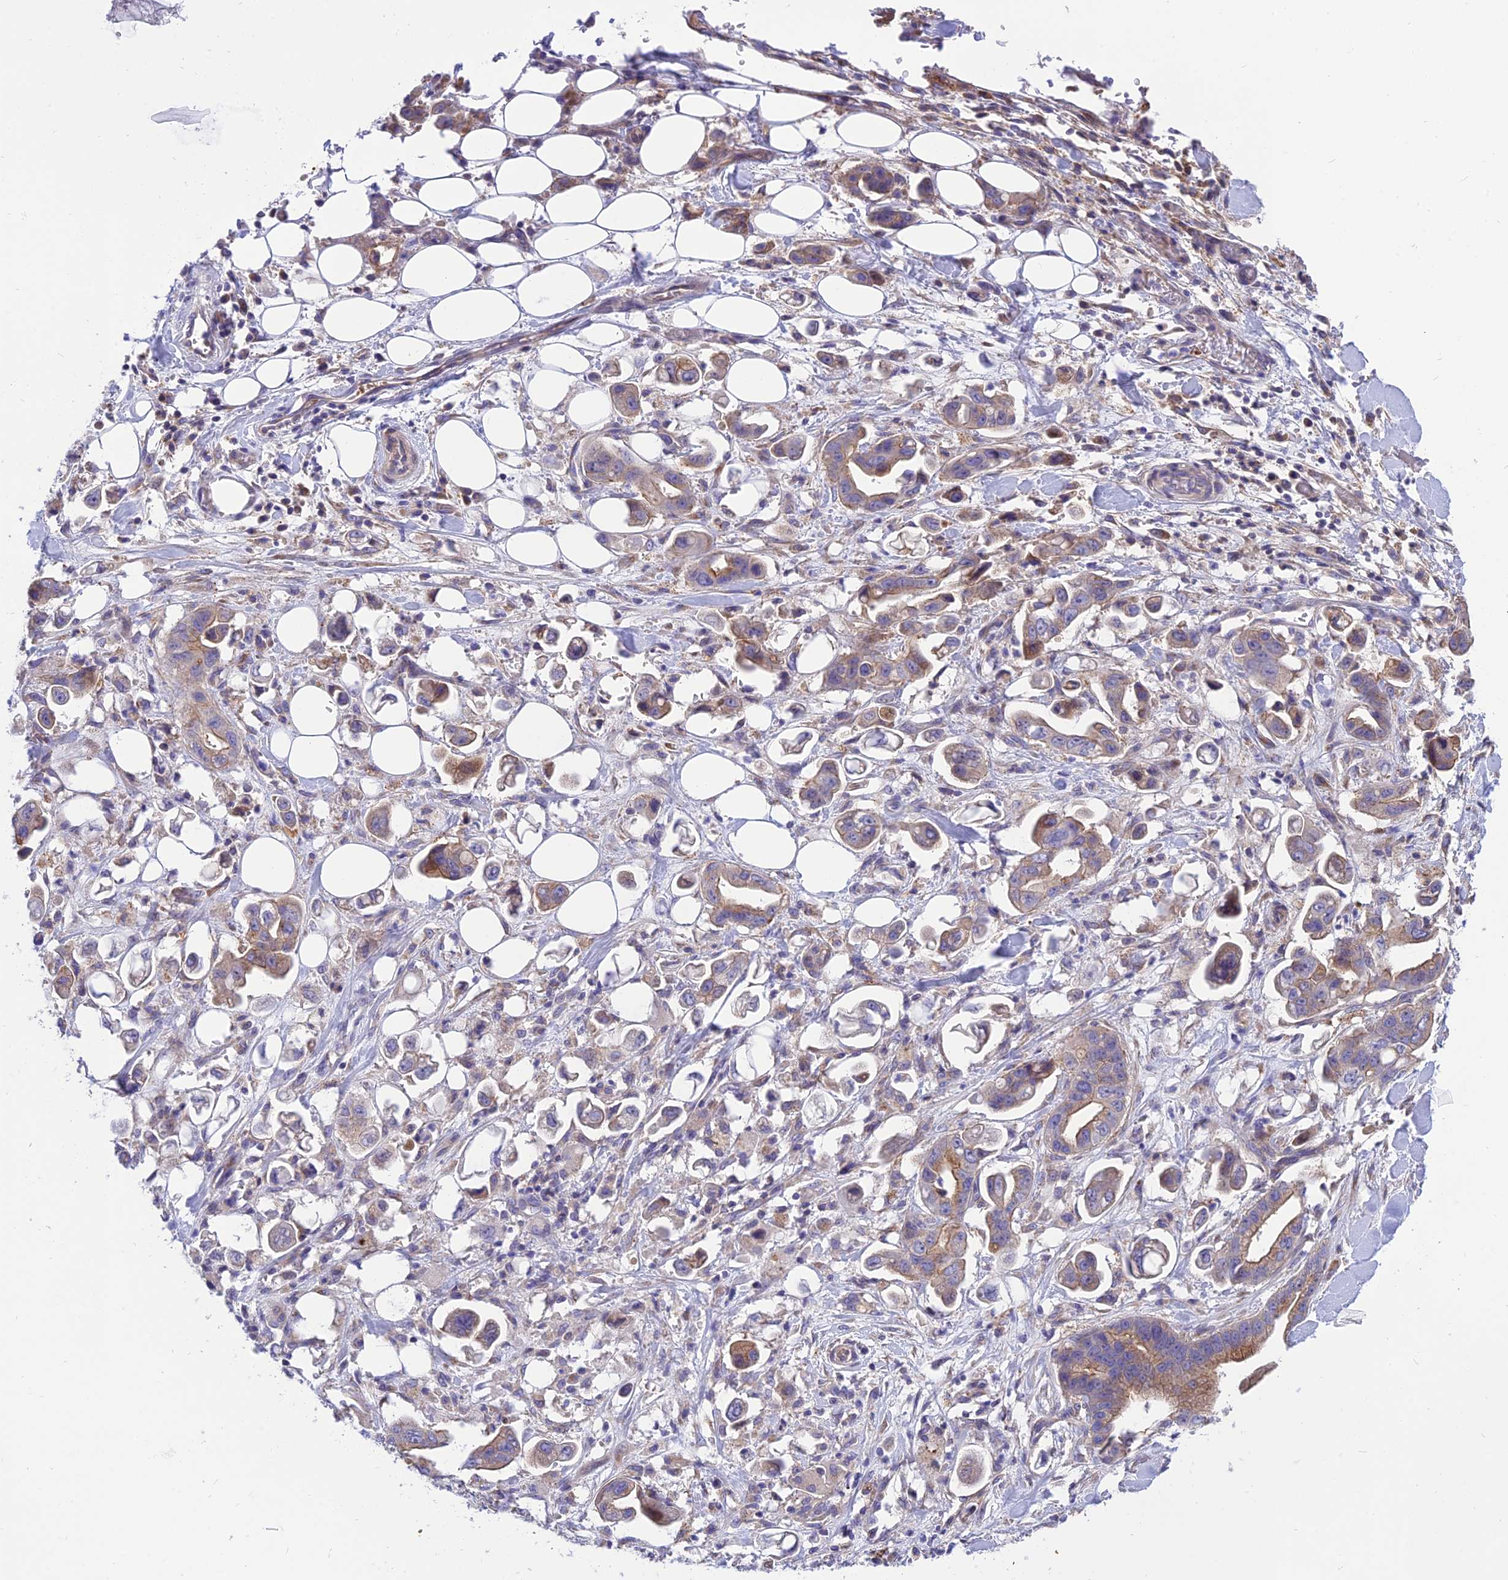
{"staining": {"intensity": "moderate", "quantity": "25%-75%", "location": "cytoplasmic/membranous"}, "tissue": "stomach cancer", "cell_type": "Tumor cells", "image_type": "cancer", "snomed": [{"axis": "morphology", "description": "Adenocarcinoma, NOS"}, {"axis": "topography", "description": "Stomach"}], "caption": "A medium amount of moderate cytoplasmic/membranous positivity is appreciated in about 25%-75% of tumor cells in stomach cancer (adenocarcinoma) tissue.", "gene": "CCDC157", "patient": {"sex": "male", "age": 62}}